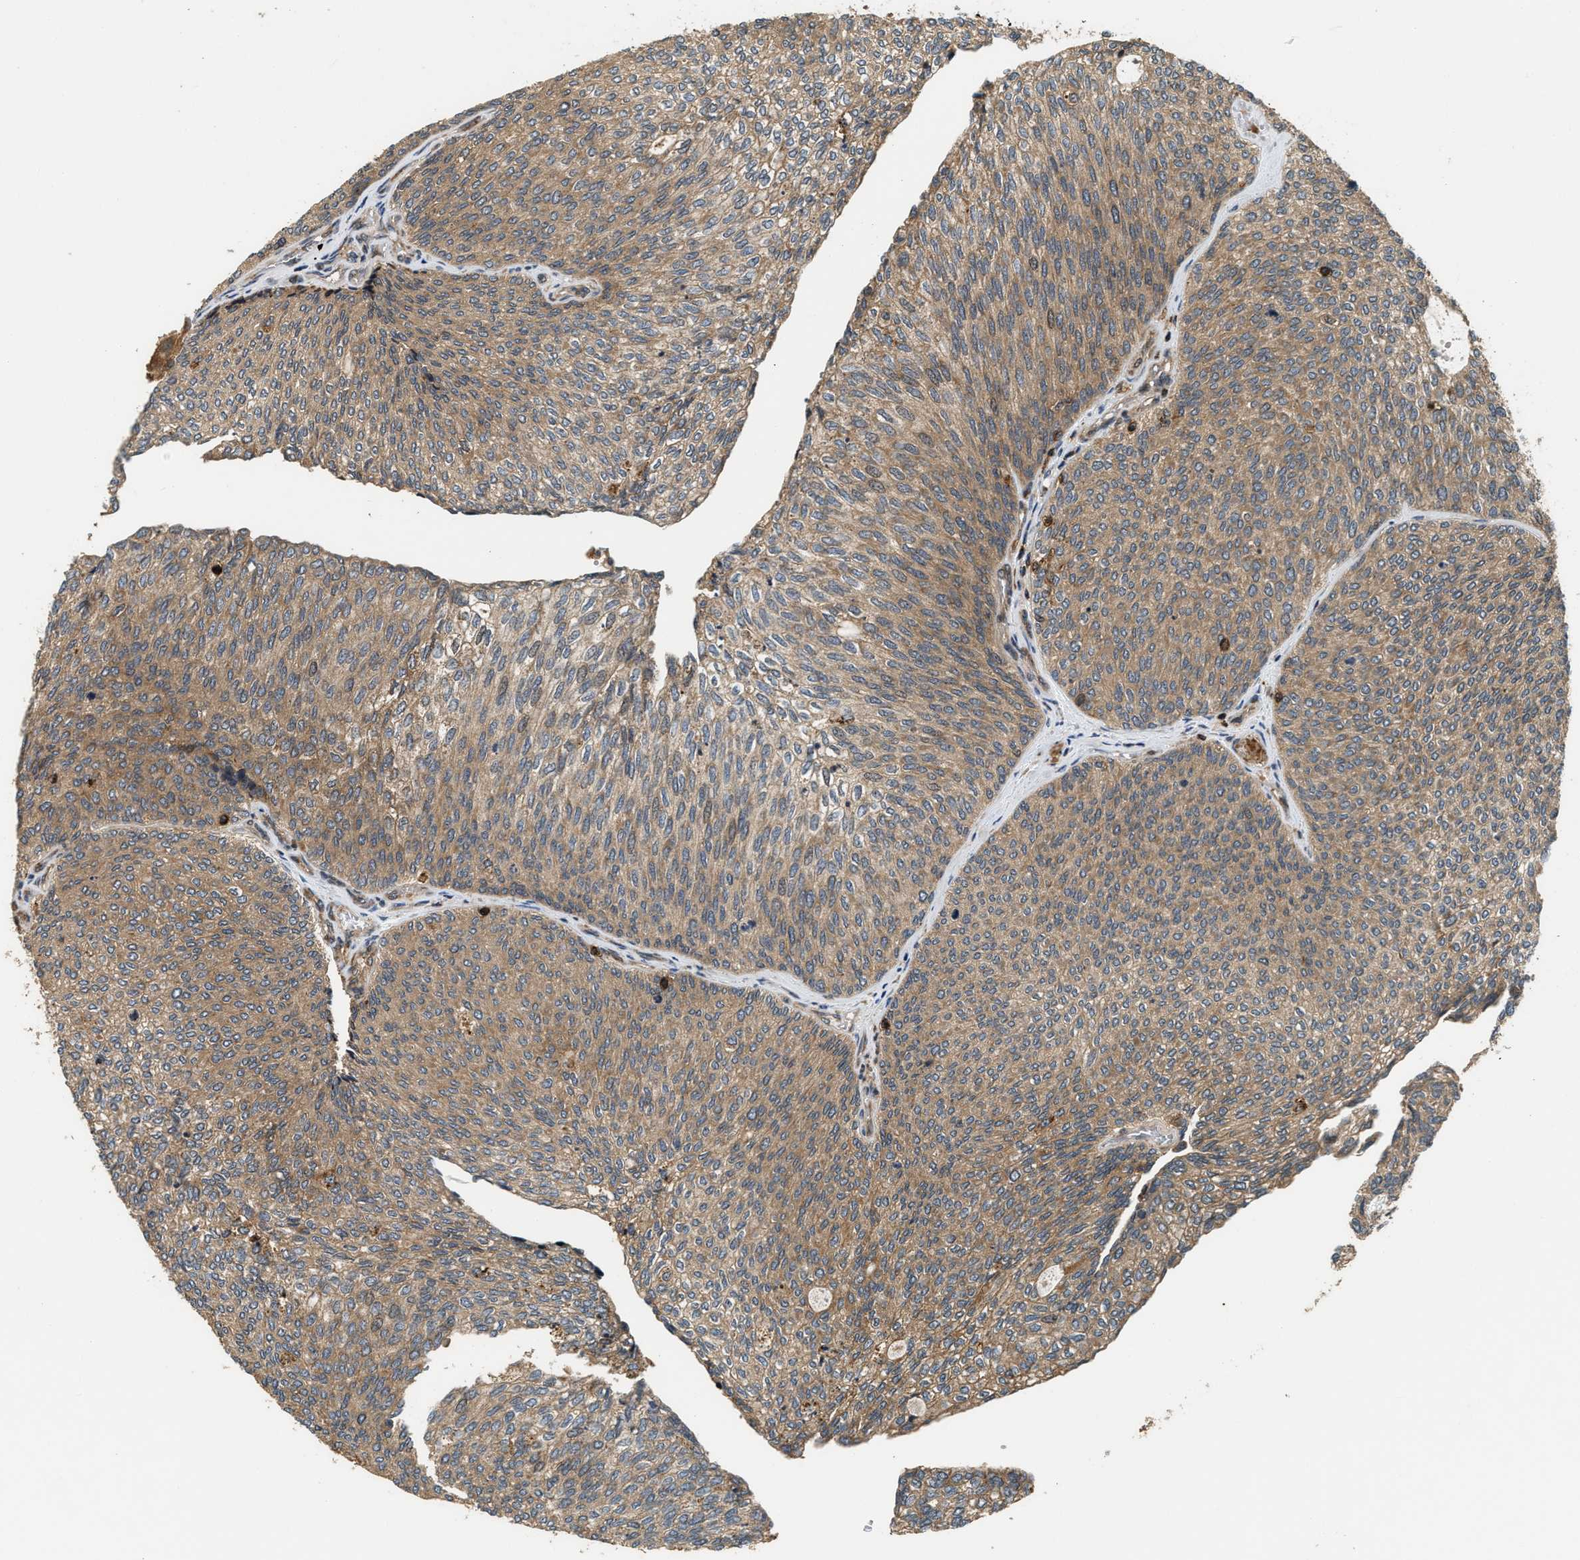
{"staining": {"intensity": "weak", "quantity": ">75%", "location": "cytoplasmic/membranous"}, "tissue": "urothelial cancer", "cell_type": "Tumor cells", "image_type": "cancer", "snomed": [{"axis": "morphology", "description": "Urothelial carcinoma, Low grade"}, {"axis": "topography", "description": "Urinary bladder"}], "caption": "Urothelial cancer stained for a protein displays weak cytoplasmic/membranous positivity in tumor cells.", "gene": "SNX5", "patient": {"sex": "female", "age": 79}}